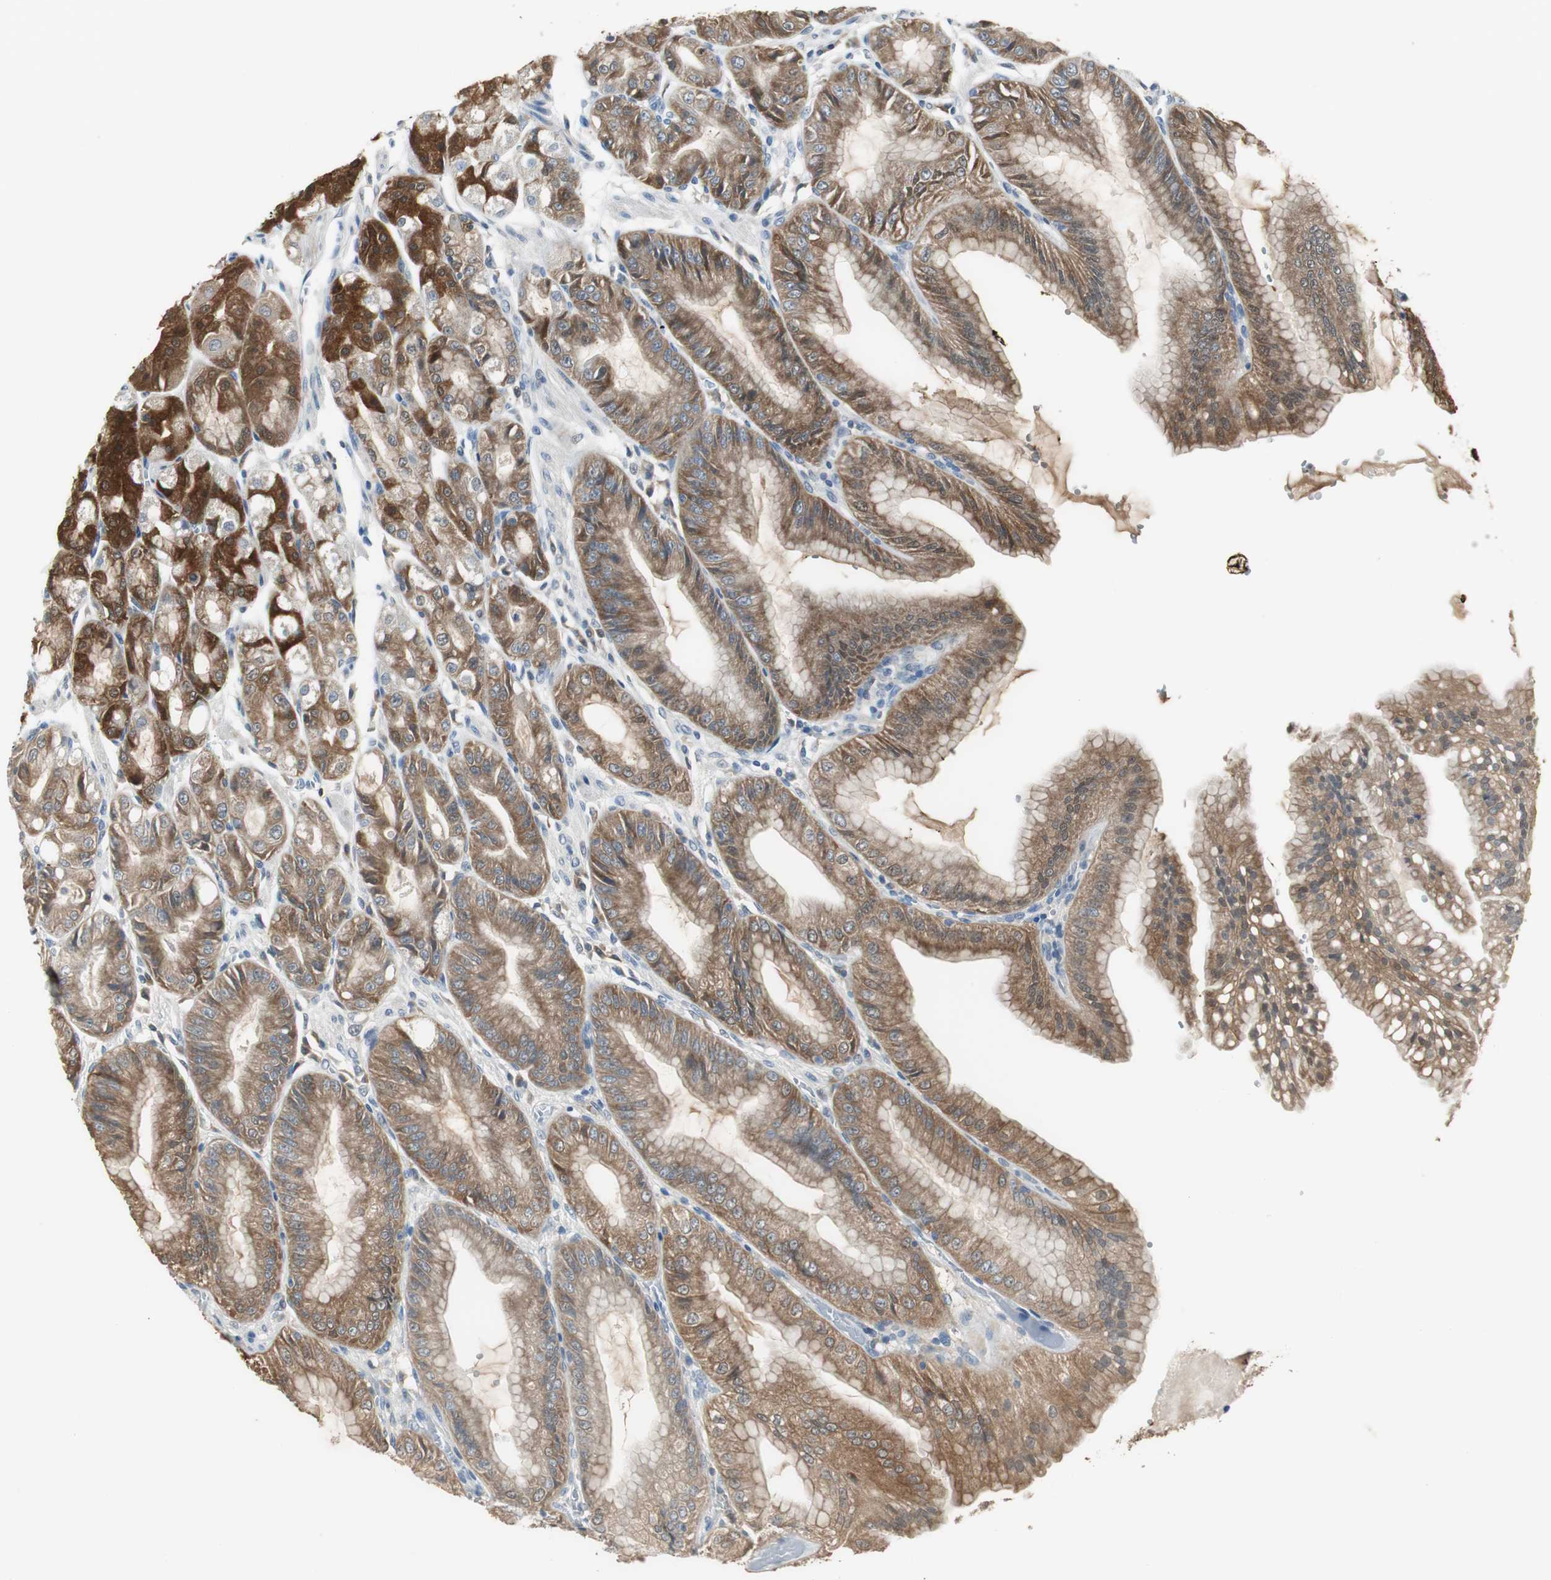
{"staining": {"intensity": "strong", "quantity": ">75%", "location": "cytoplasmic/membranous"}, "tissue": "stomach", "cell_type": "Glandular cells", "image_type": "normal", "snomed": [{"axis": "morphology", "description": "Normal tissue, NOS"}, {"axis": "topography", "description": "Stomach, lower"}], "caption": "Protein expression analysis of unremarkable human stomach reveals strong cytoplasmic/membranous staining in about >75% of glandular cells. (Stains: DAB (3,3'-diaminobenzidine) in brown, nuclei in blue, Microscopy: brightfield microscopy at high magnification).", "gene": "MSTO1", "patient": {"sex": "male", "age": 71}}